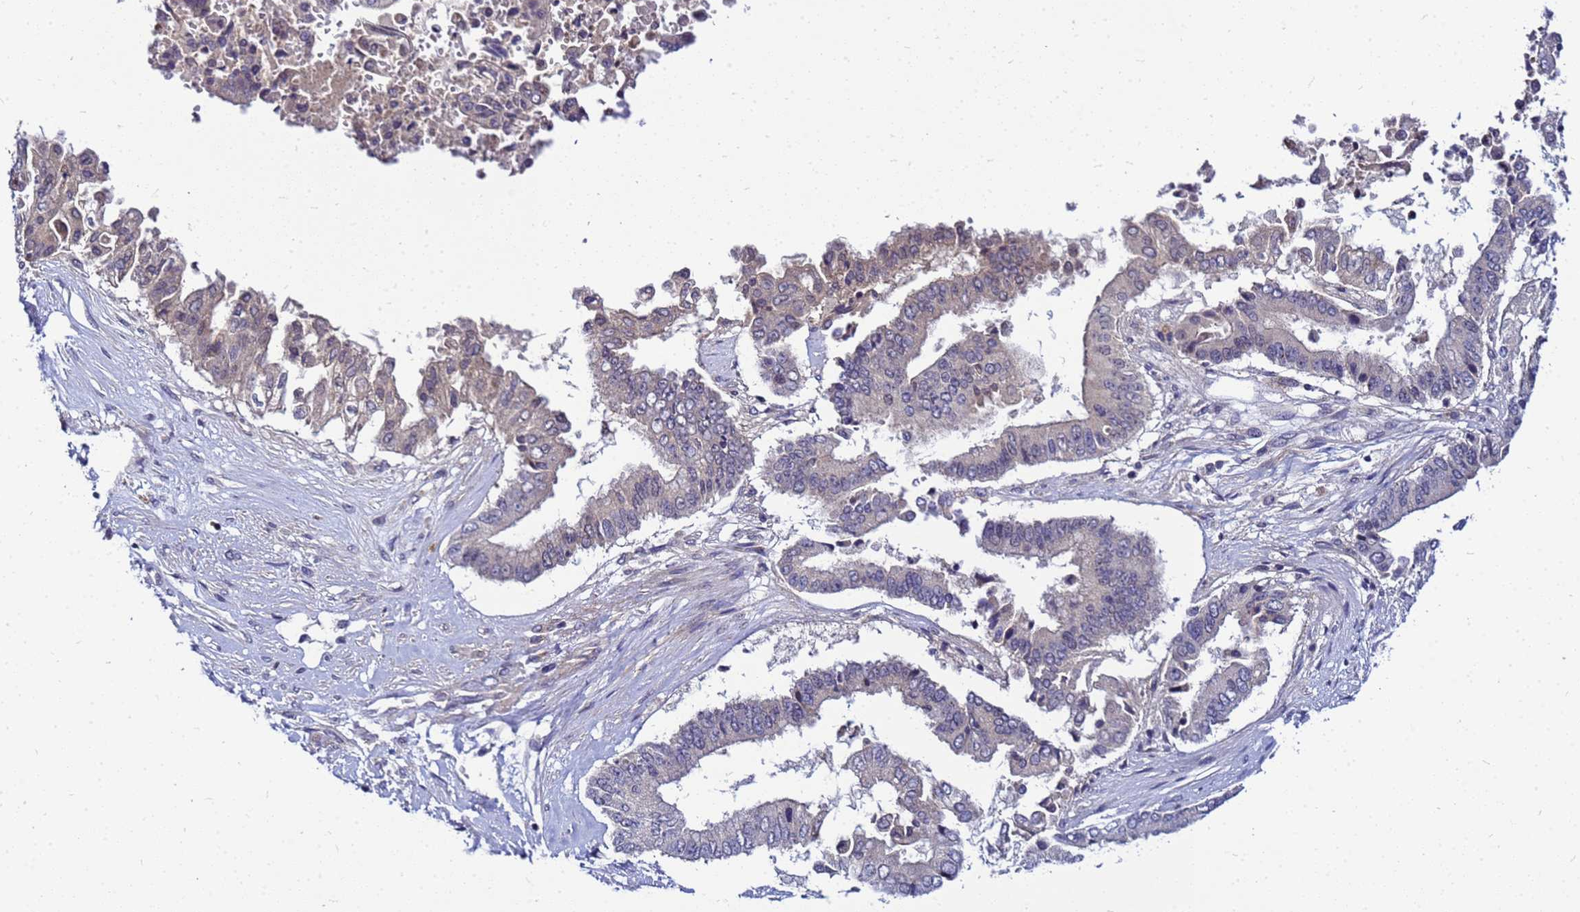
{"staining": {"intensity": "negative", "quantity": "none", "location": "none"}, "tissue": "pancreatic cancer", "cell_type": "Tumor cells", "image_type": "cancer", "snomed": [{"axis": "morphology", "description": "Adenocarcinoma, NOS"}, {"axis": "topography", "description": "Pancreas"}], "caption": "Histopathology image shows no significant protein expression in tumor cells of pancreatic cancer (adenocarcinoma).", "gene": "SAT1", "patient": {"sex": "female", "age": 77}}